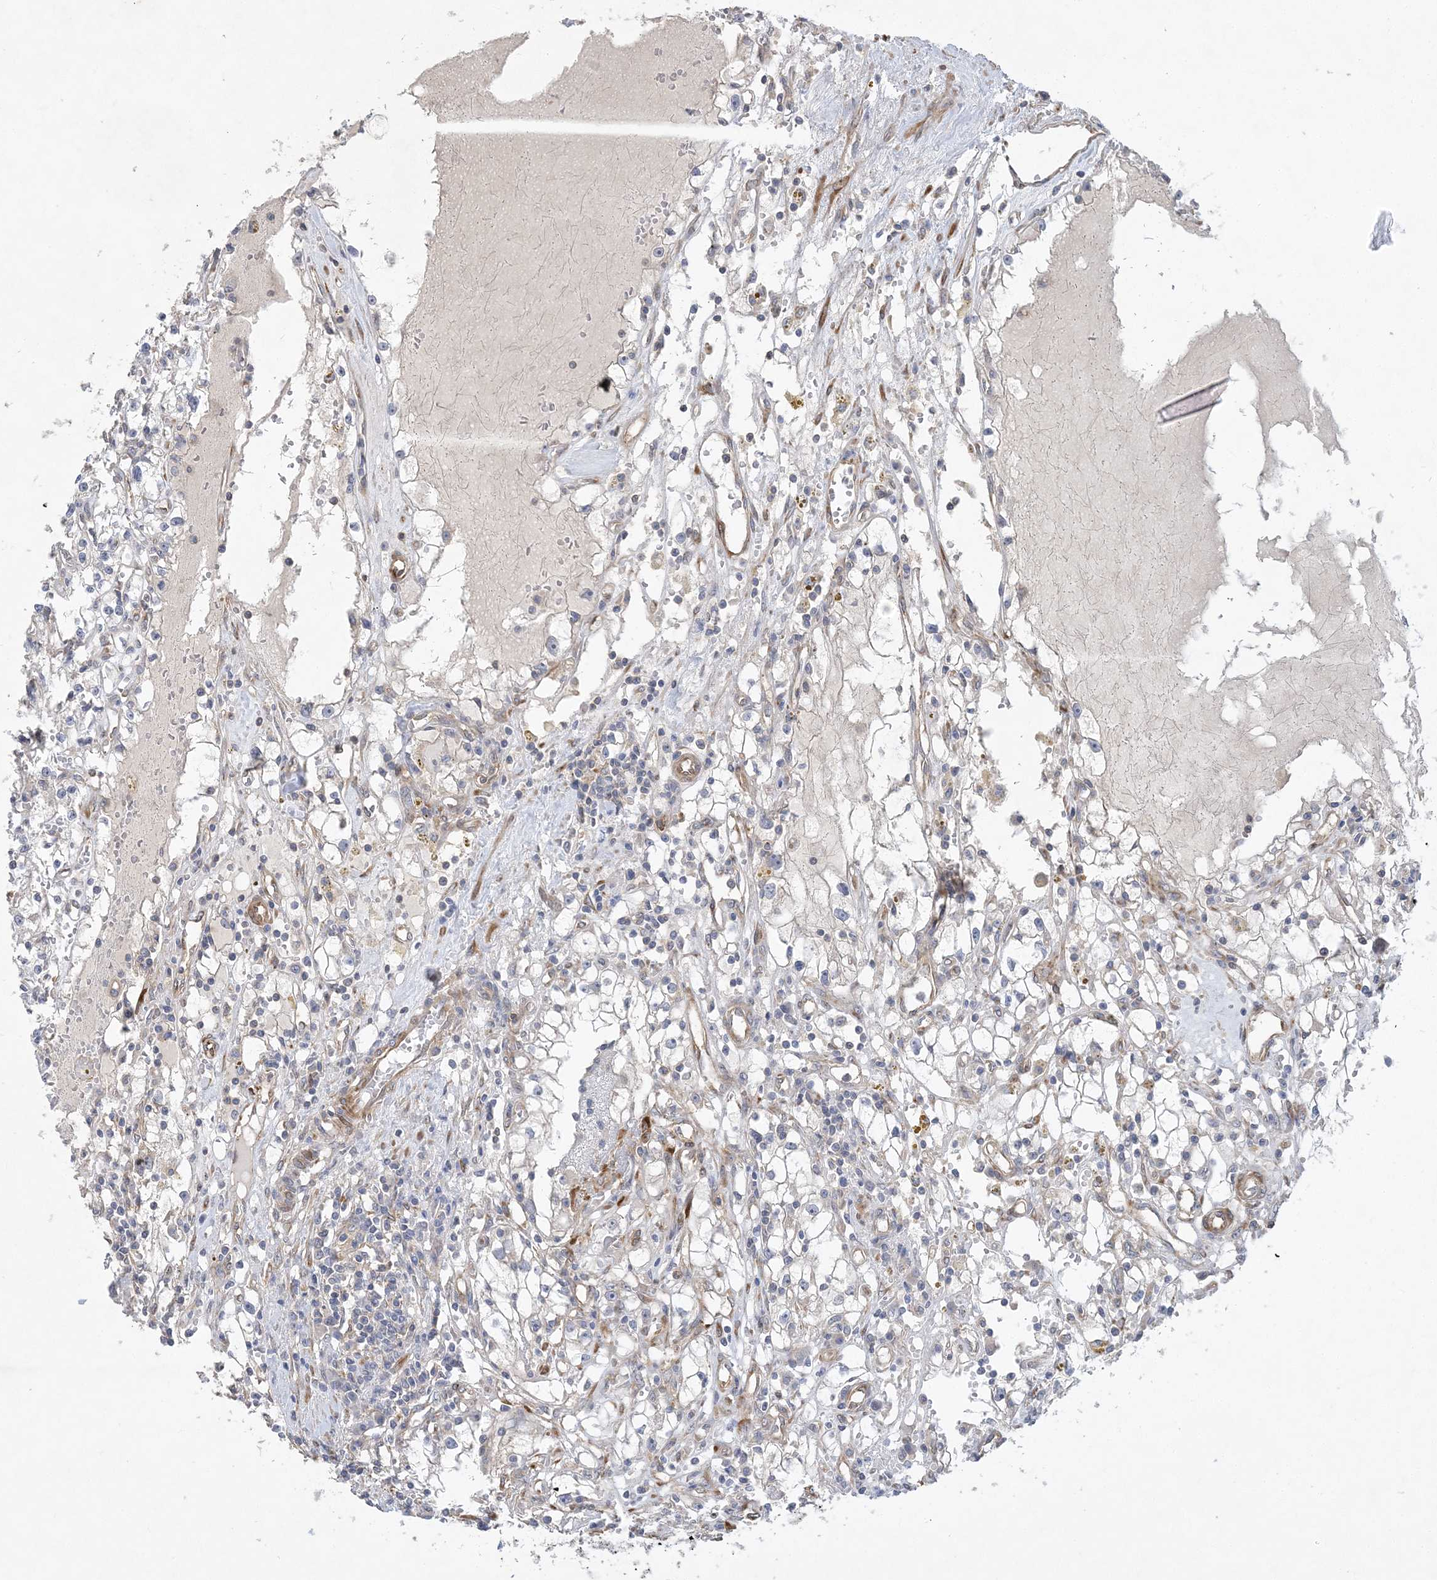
{"staining": {"intensity": "negative", "quantity": "none", "location": "none"}, "tissue": "renal cancer", "cell_type": "Tumor cells", "image_type": "cancer", "snomed": [{"axis": "morphology", "description": "Adenocarcinoma, NOS"}, {"axis": "topography", "description": "Kidney"}], "caption": "A micrograph of human renal cancer (adenocarcinoma) is negative for staining in tumor cells.", "gene": "MAP4K5", "patient": {"sex": "male", "age": 56}}